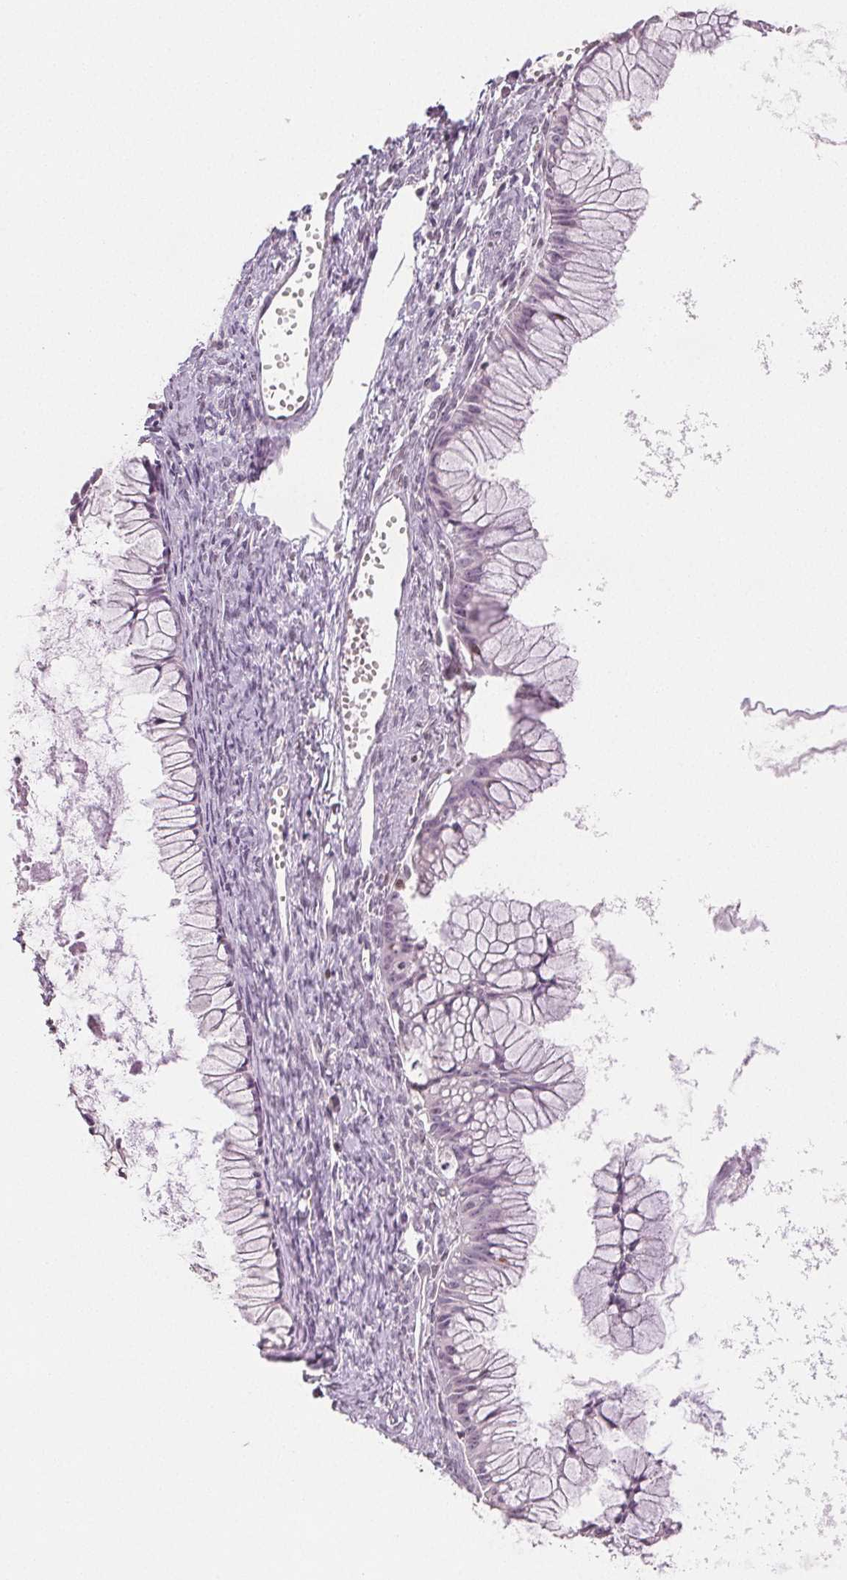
{"staining": {"intensity": "negative", "quantity": "none", "location": "none"}, "tissue": "ovarian cancer", "cell_type": "Tumor cells", "image_type": "cancer", "snomed": [{"axis": "morphology", "description": "Cystadenocarcinoma, mucinous, NOS"}, {"axis": "topography", "description": "Ovary"}], "caption": "DAB (3,3'-diaminobenzidine) immunohistochemical staining of human ovarian cancer (mucinous cystadenocarcinoma) shows no significant positivity in tumor cells.", "gene": "RUNX2", "patient": {"sex": "female", "age": 41}}